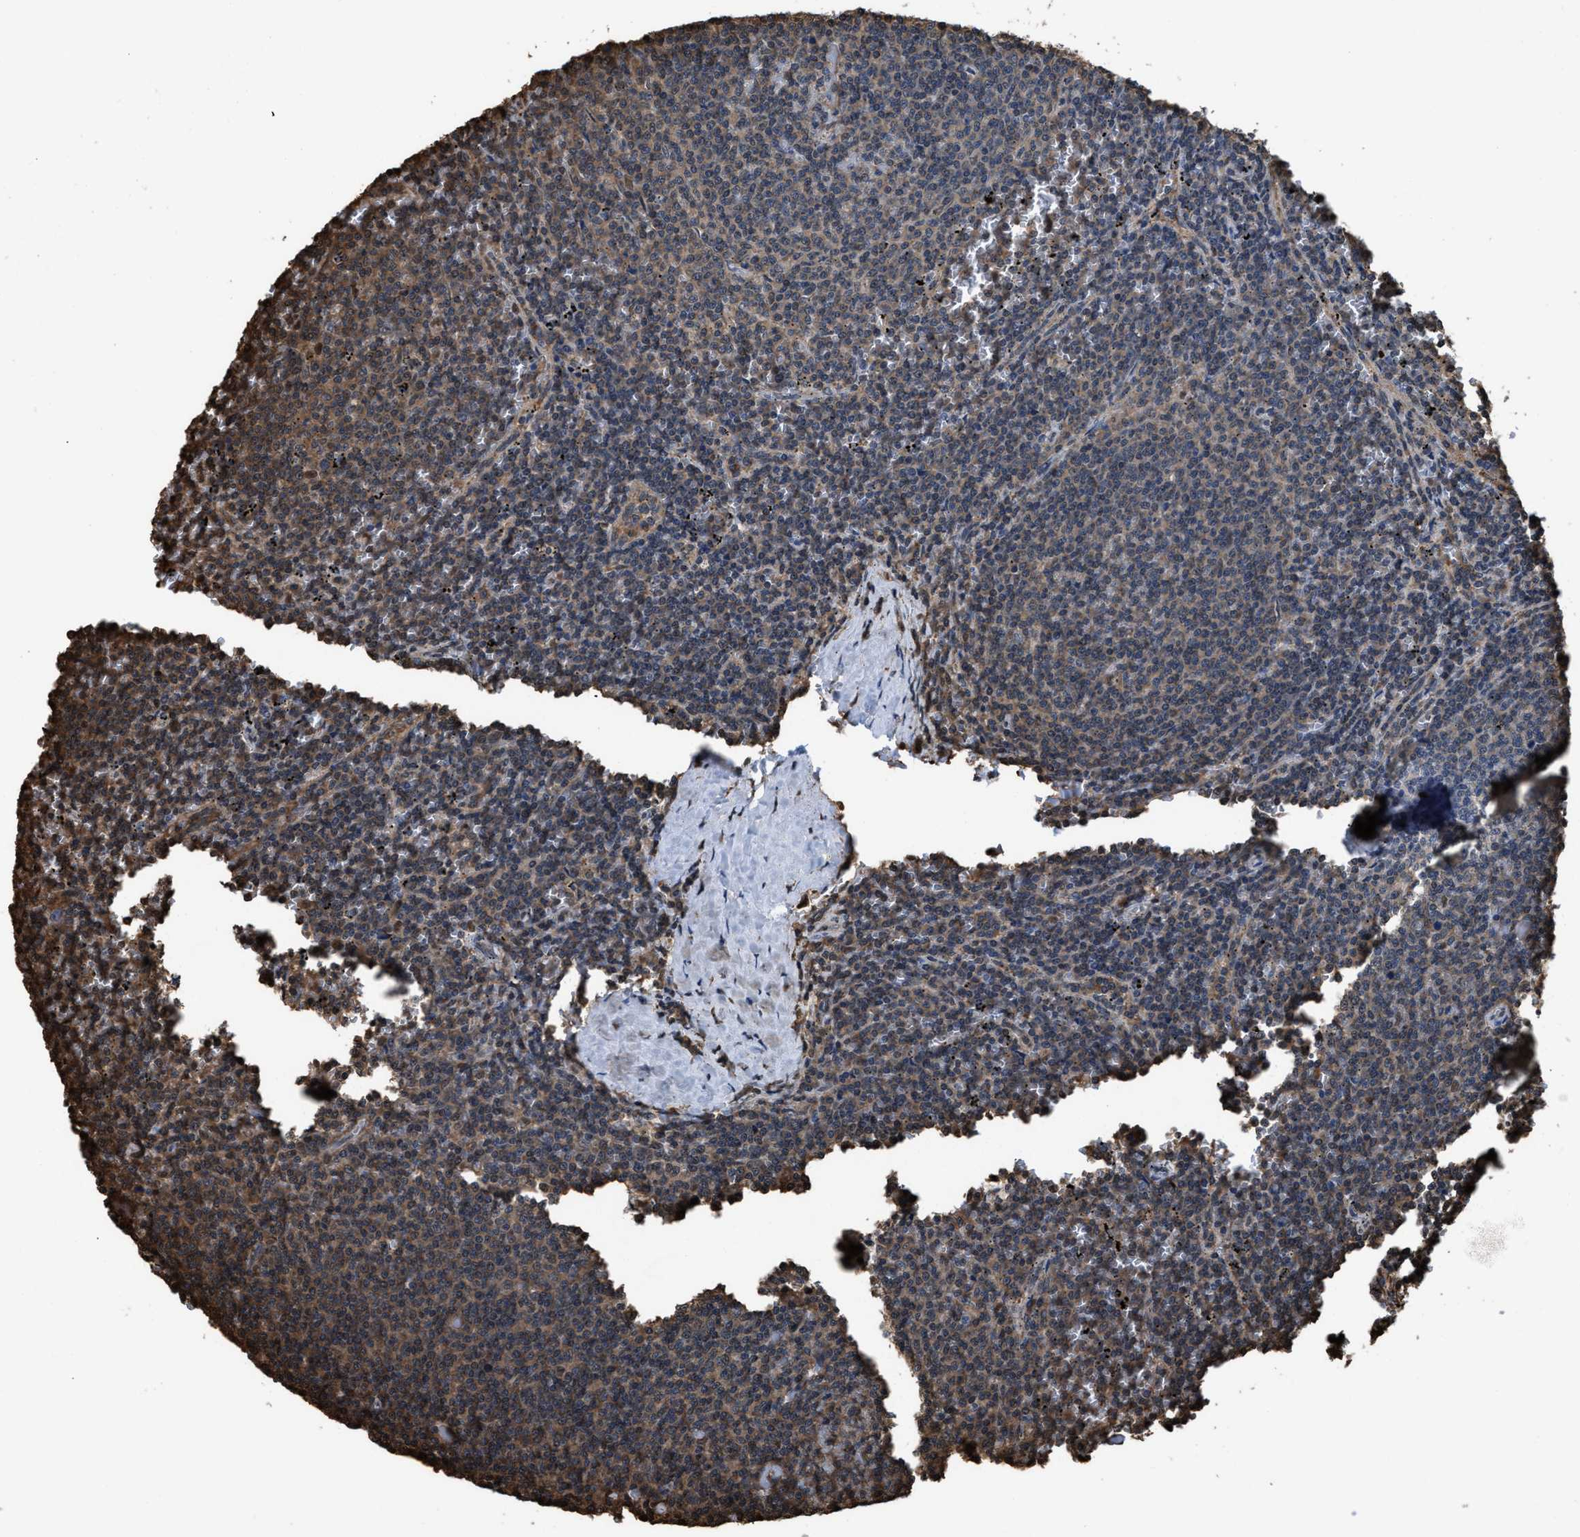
{"staining": {"intensity": "moderate", "quantity": "<25%", "location": "cytoplasmic/membranous"}, "tissue": "lymphoma", "cell_type": "Tumor cells", "image_type": "cancer", "snomed": [{"axis": "morphology", "description": "Malignant lymphoma, non-Hodgkin's type, Low grade"}, {"axis": "topography", "description": "Spleen"}], "caption": "DAB (3,3'-diaminobenzidine) immunohistochemical staining of low-grade malignant lymphoma, non-Hodgkin's type displays moderate cytoplasmic/membranous protein expression in approximately <25% of tumor cells.", "gene": "FNTA", "patient": {"sex": "female", "age": 50}}